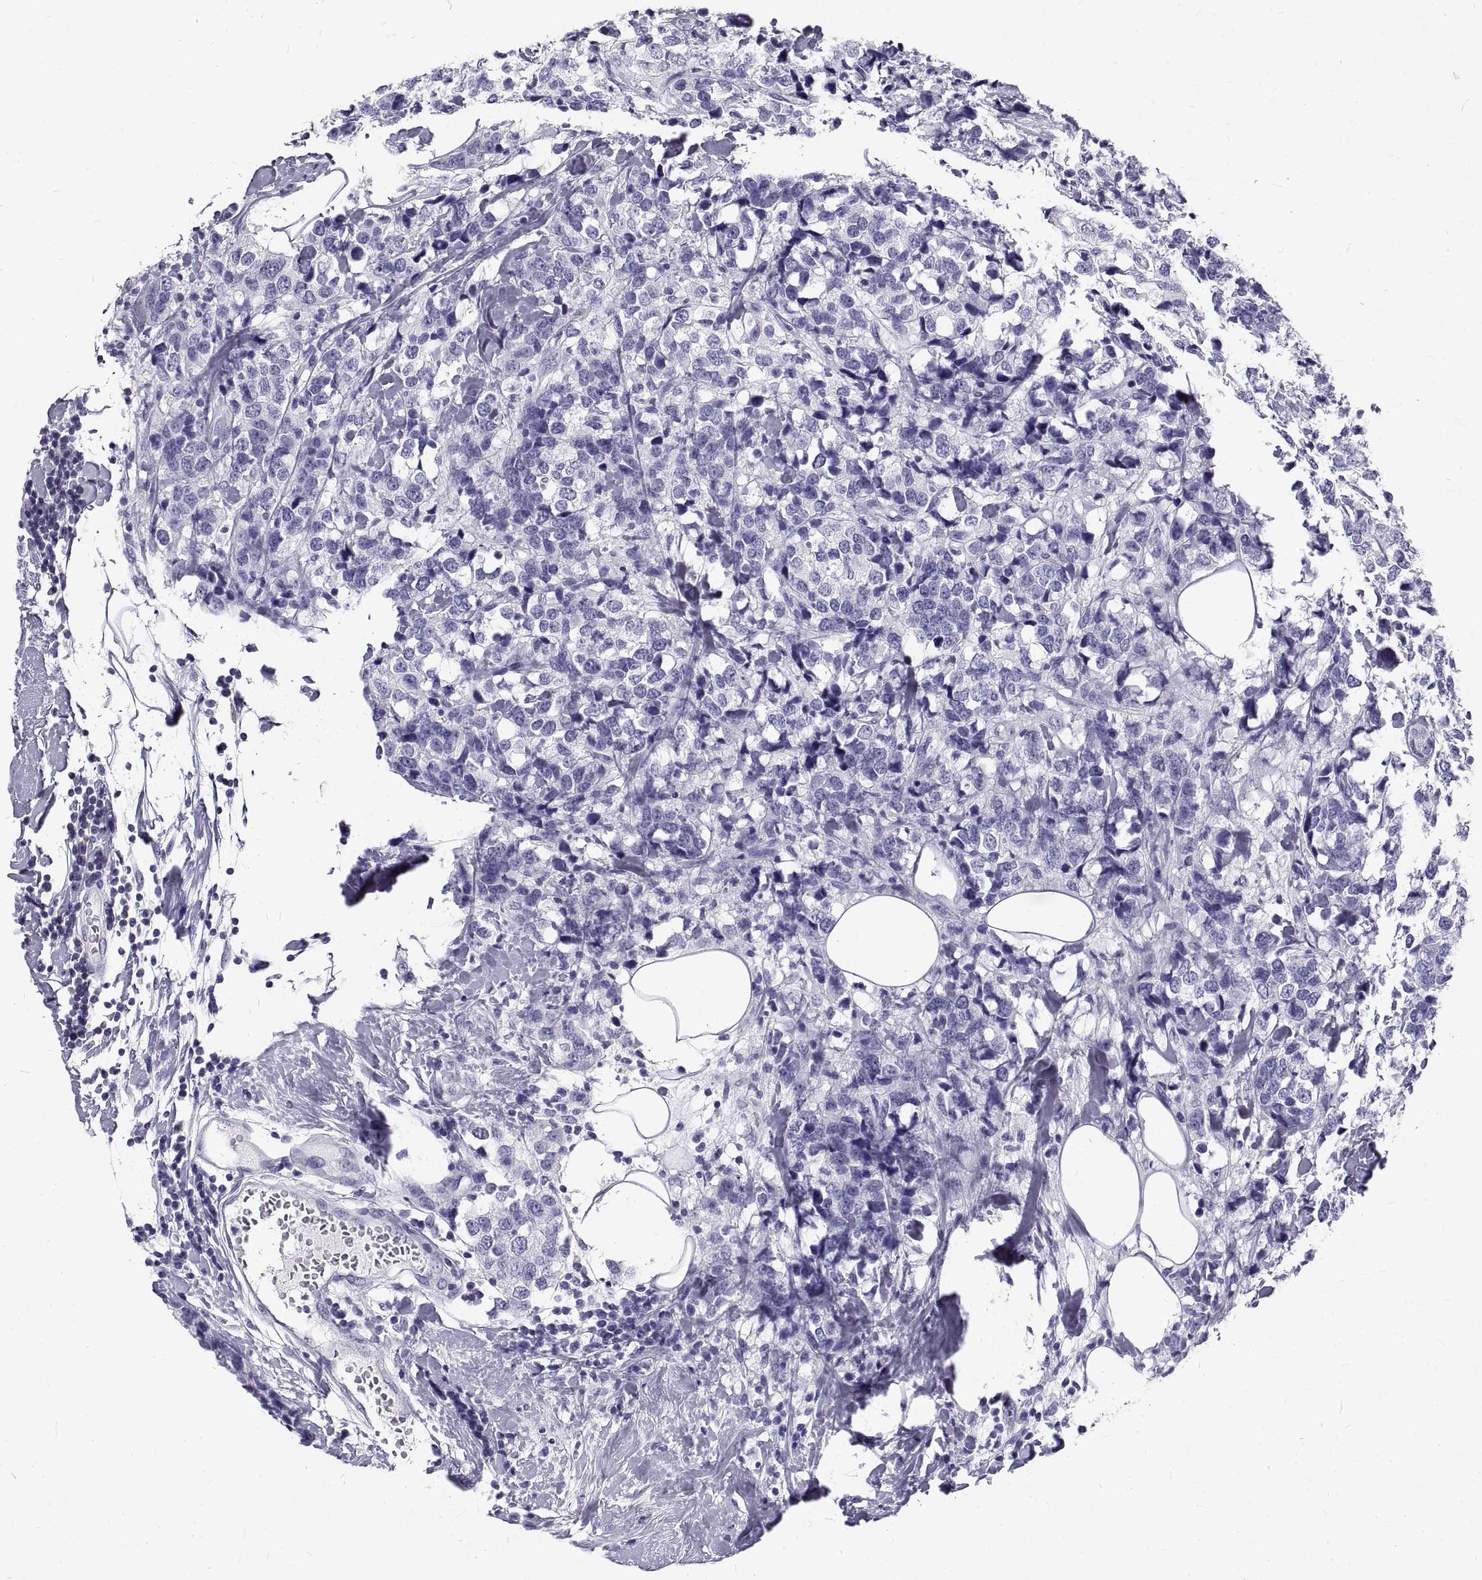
{"staining": {"intensity": "negative", "quantity": "none", "location": "none"}, "tissue": "breast cancer", "cell_type": "Tumor cells", "image_type": "cancer", "snomed": [{"axis": "morphology", "description": "Lobular carcinoma"}, {"axis": "topography", "description": "Breast"}], "caption": "DAB immunohistochemical staining of human breast lobular carcinoma displays no significant staining in tumor cells. (Stains: DAB immunohistochemistry with hematoxylin counter stain, Microscopy: brightfield microscopy at high magnification).", "gene": "GNG12", "patient": {"sex": "female", "age": 59}}